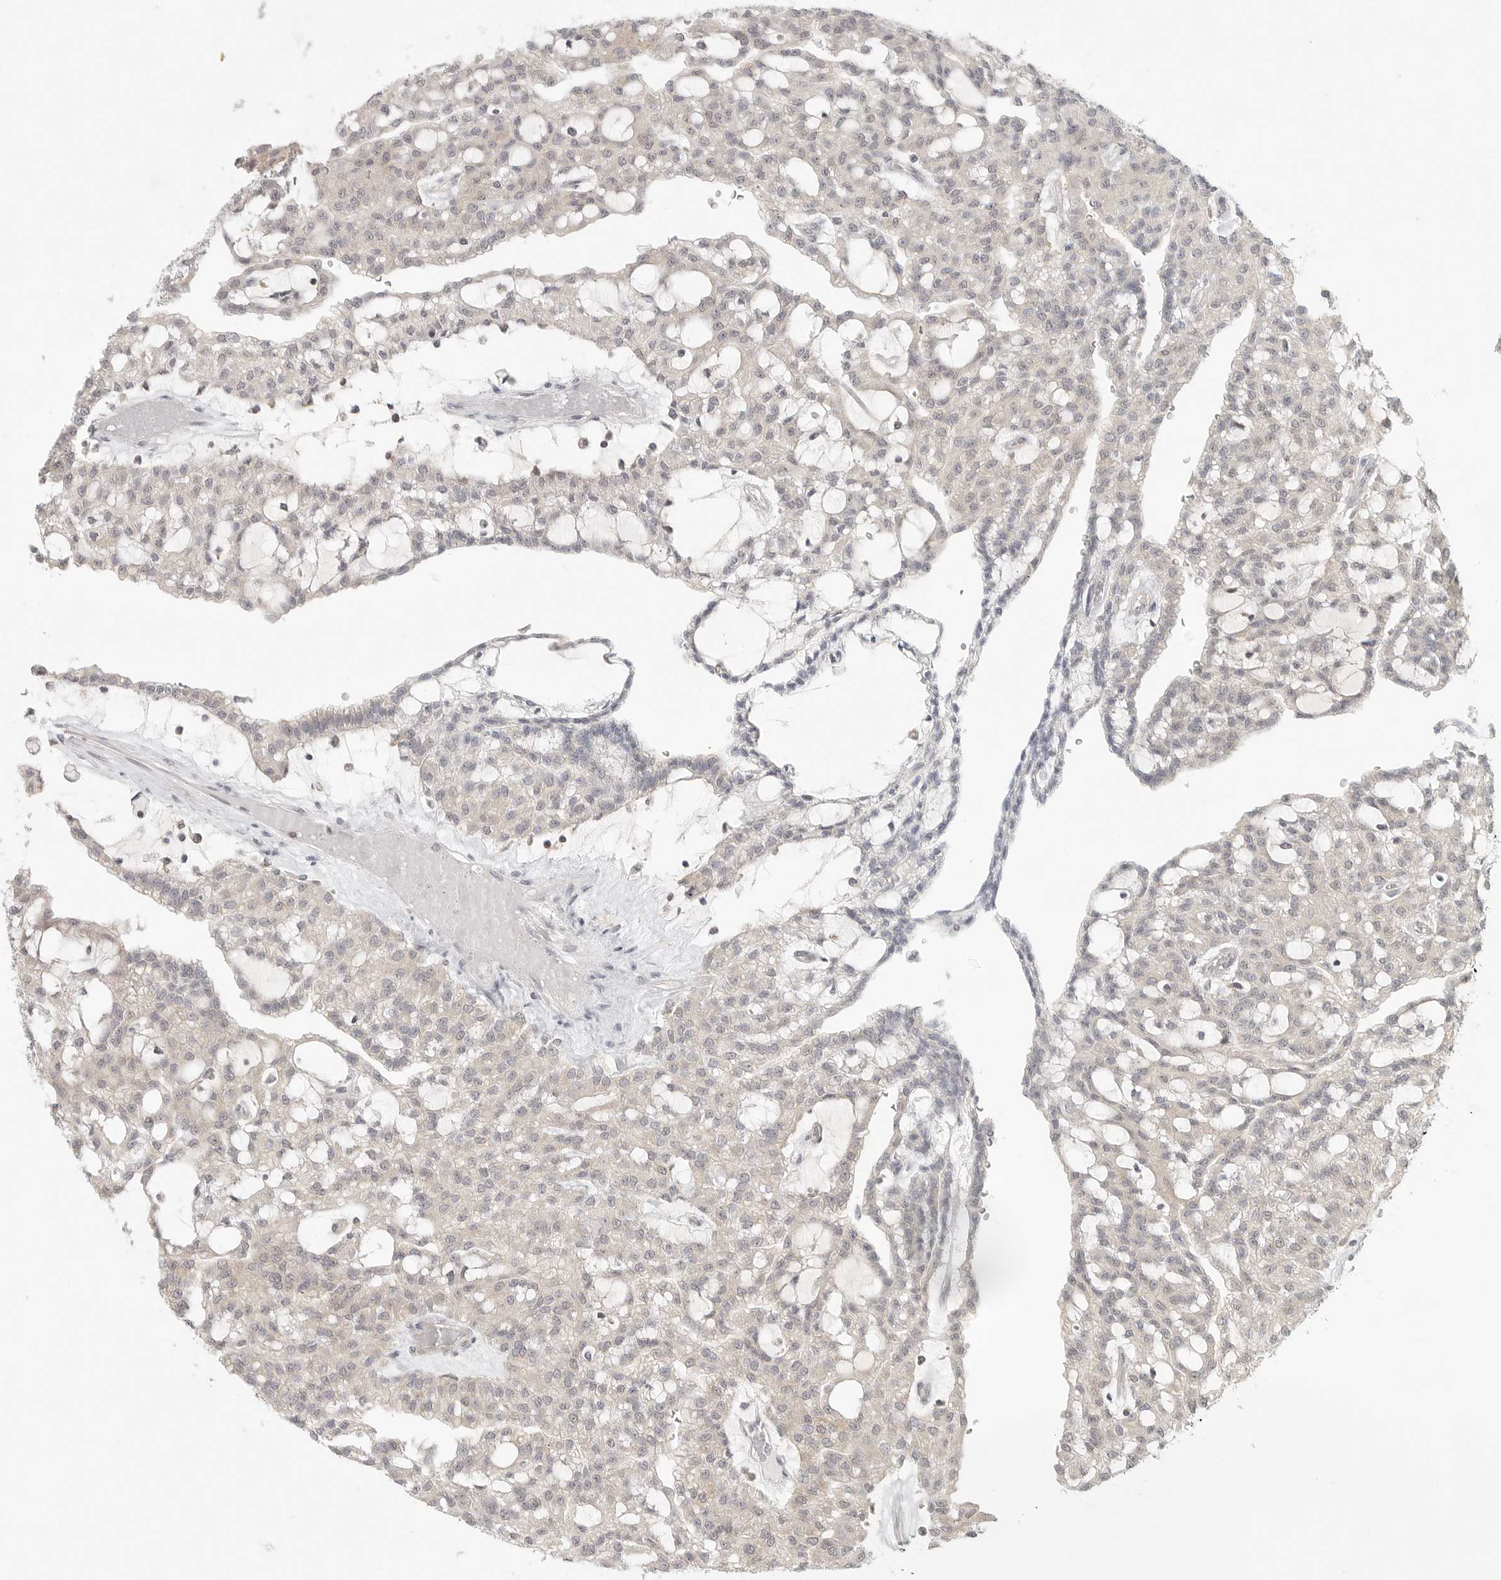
{"staining": {"intensity": "negative", "quantity": "none", "location": "none"}, "tissue": "renal cancer", "cell_type": "Tumor cells", "image_type": "cancer", "snomed": [{"axis": "morphology", "description": "Adenocarcinoma, NOS"}, {"axis": "topography", "description": "Kidney"}], "caption": "This micrograph is of renal cancer (adenocarcinoma) stained with immunohistochemistry to label a protein in brown with the nuclei are counter-stained blue. There is no positivity in tumor cells.", "gene": "HDAC6", "patient": {"sex": "male", "age": 63}}